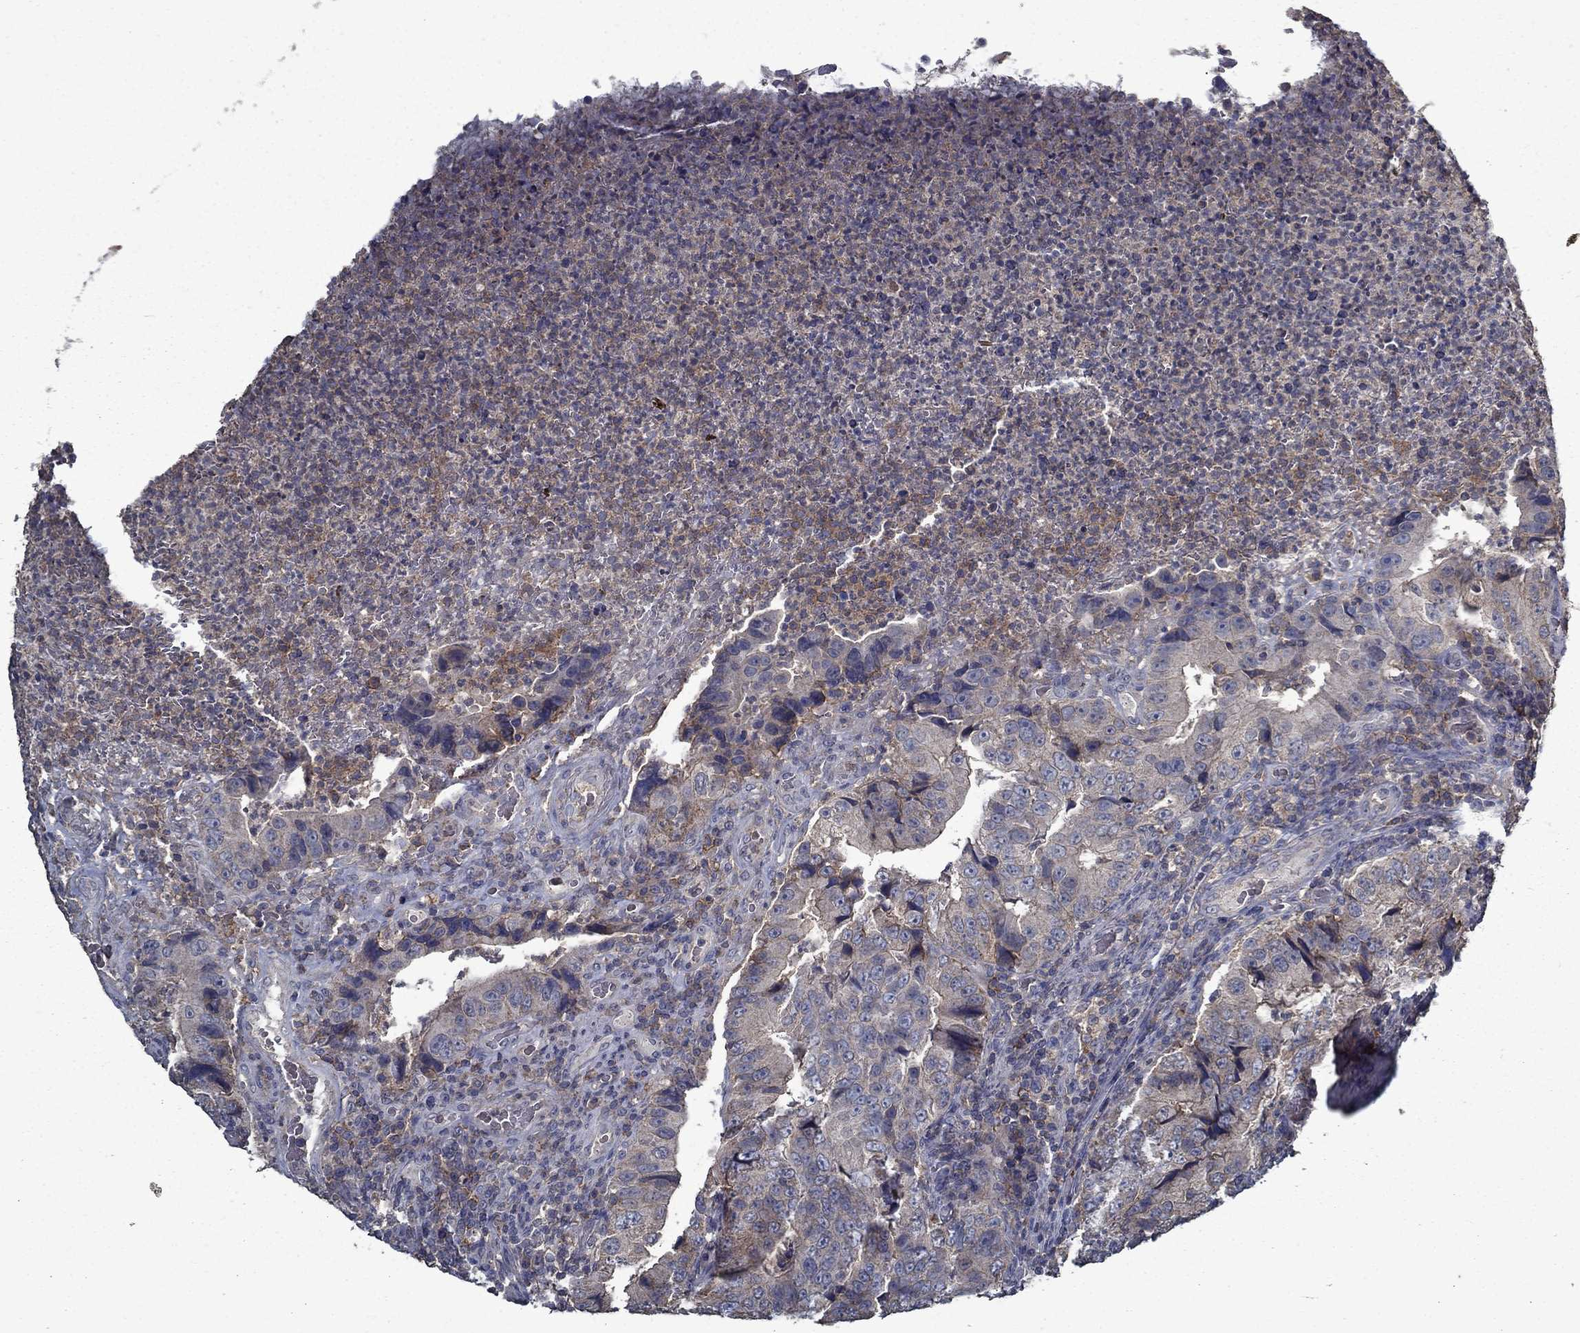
{"staining": {"intensity": "moderate", "quantity": "<25%", "location": "cytoplasmic/membranous"}, "tissue": "colorectal cancer", "cell_type": "Tumor cells", "image_type": "cancer", "snomed": [{"axis": "morphology", "description": "Adenocarcinoma, NOS"}, {"axis": "topography", "description": "Colon"}], "caption": "Human colorectal cancer (adenocarcinoma) stained for a protein (brown) shows moderate cytoplasmic/membranous positive staining in about <25% of tumor cells.", "gene": "SLC44A1", "patient": {"sex": "female", "age": 72}}